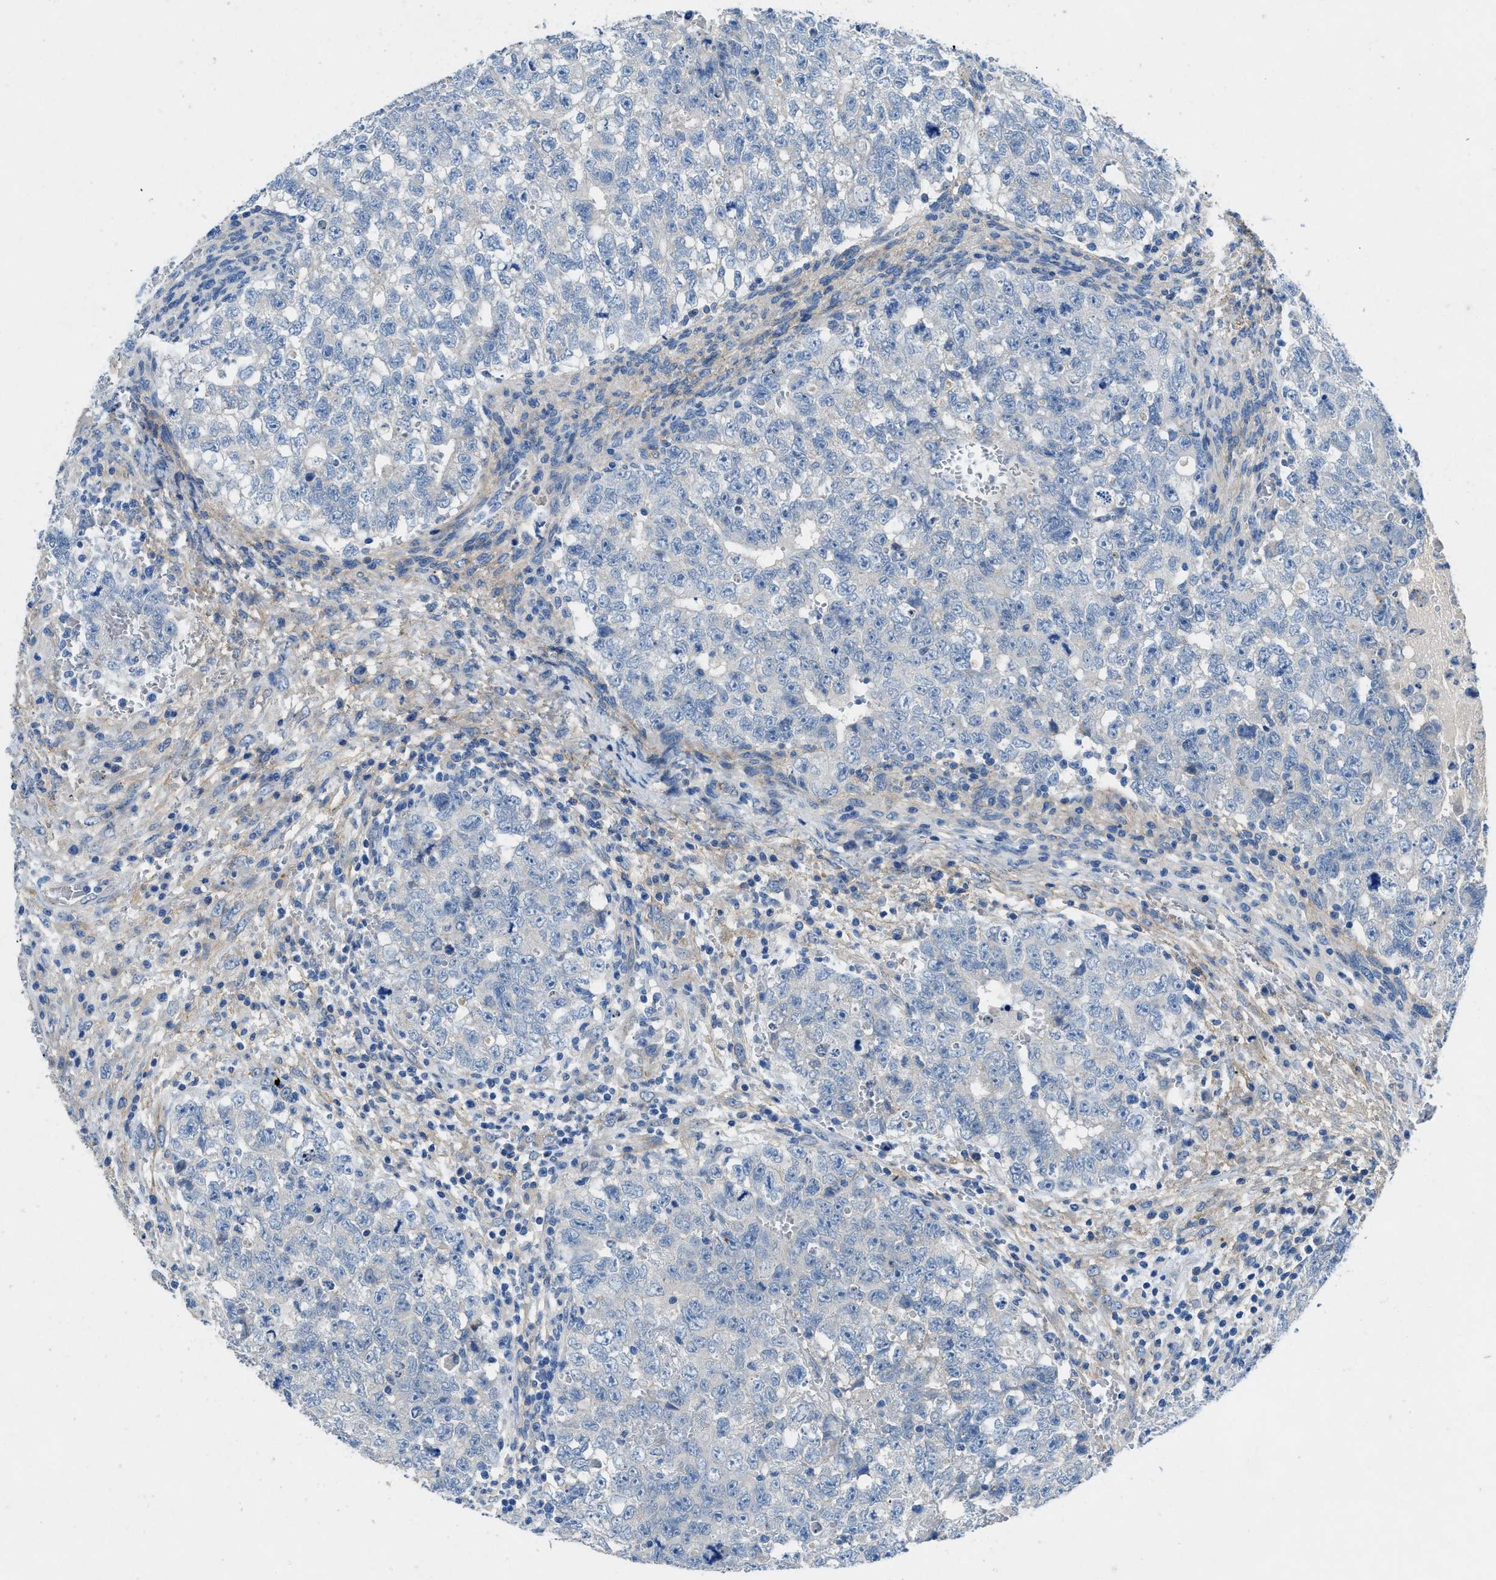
{"staining": {"intensity": "negative", "quantity": "none", "location": "none"}, "tissue": "testis cancer", "cell_type": "Tumor cells", "image_type": "cancer", "snomed": [{"axis": "morphology", "description": "Seminoma, NOS"}, {"axis": "morphology", "description": "Carcinoma, Embryonal, NOS"}, {"axis": "topography", "description": "Testis"}], "caption": "Histopathology image shows no protein staining in tumor cells of testis cancer tissue.", "gene": "PTGFRN", "patient": {"sex": "male", "age": 38}}